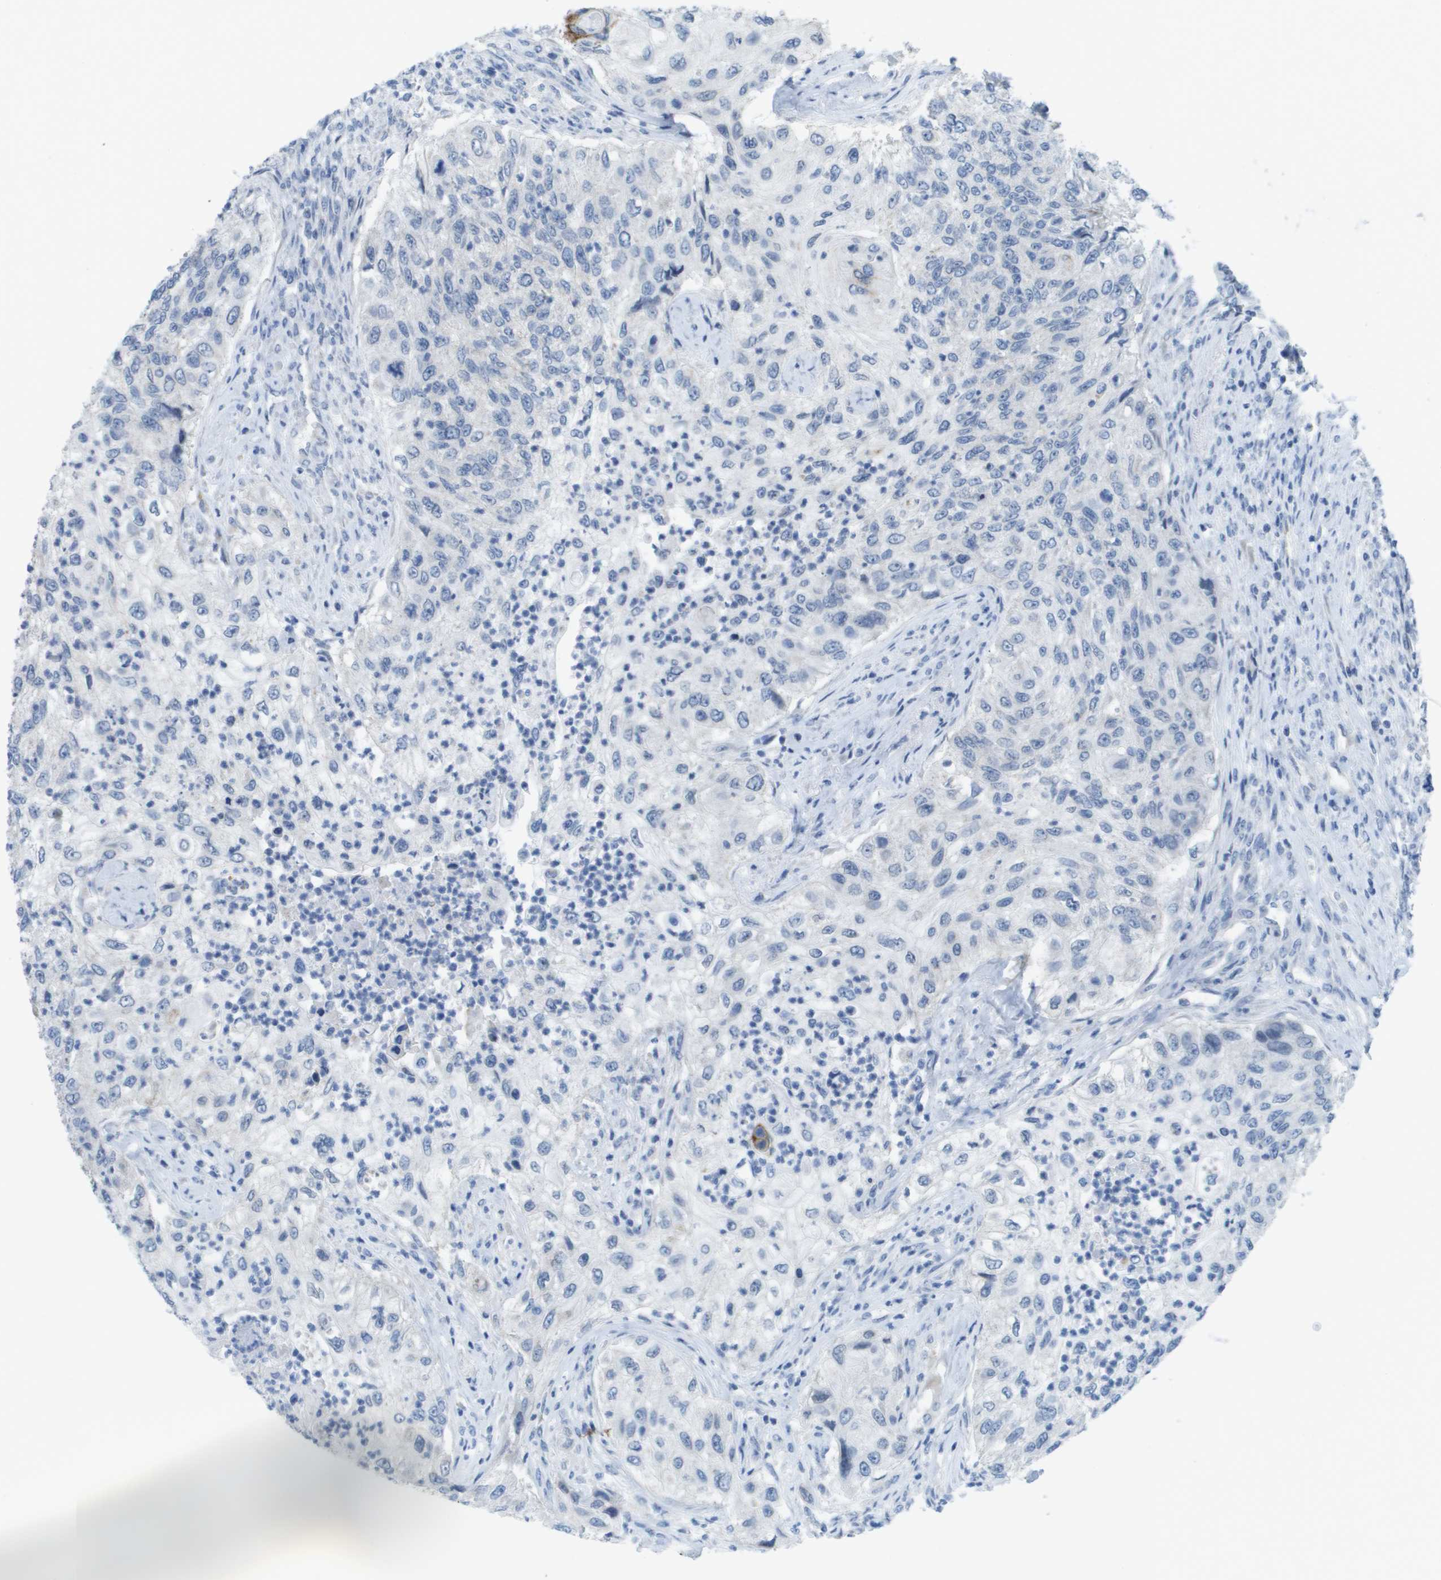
{"staining": {"intensity": "negative", "quantity": "none", "location": "none"}, "tissue": "urothelial cancer", "cell_type": "Tumor cells", "image_type": "cancer", "snomed": [{"axis": "morphology", "description": "Urothelial carcinoma, High grade"}, {"axis": "topography", "description": "Urinary bladder"}], "caption": "A high-resolution histopathology image shows IHC staining of urothelial cancer, which demonstrates no significant staining in tumor cells.", "gene": "TMEM223", "patient": {"sex": "female", "age": 60}}